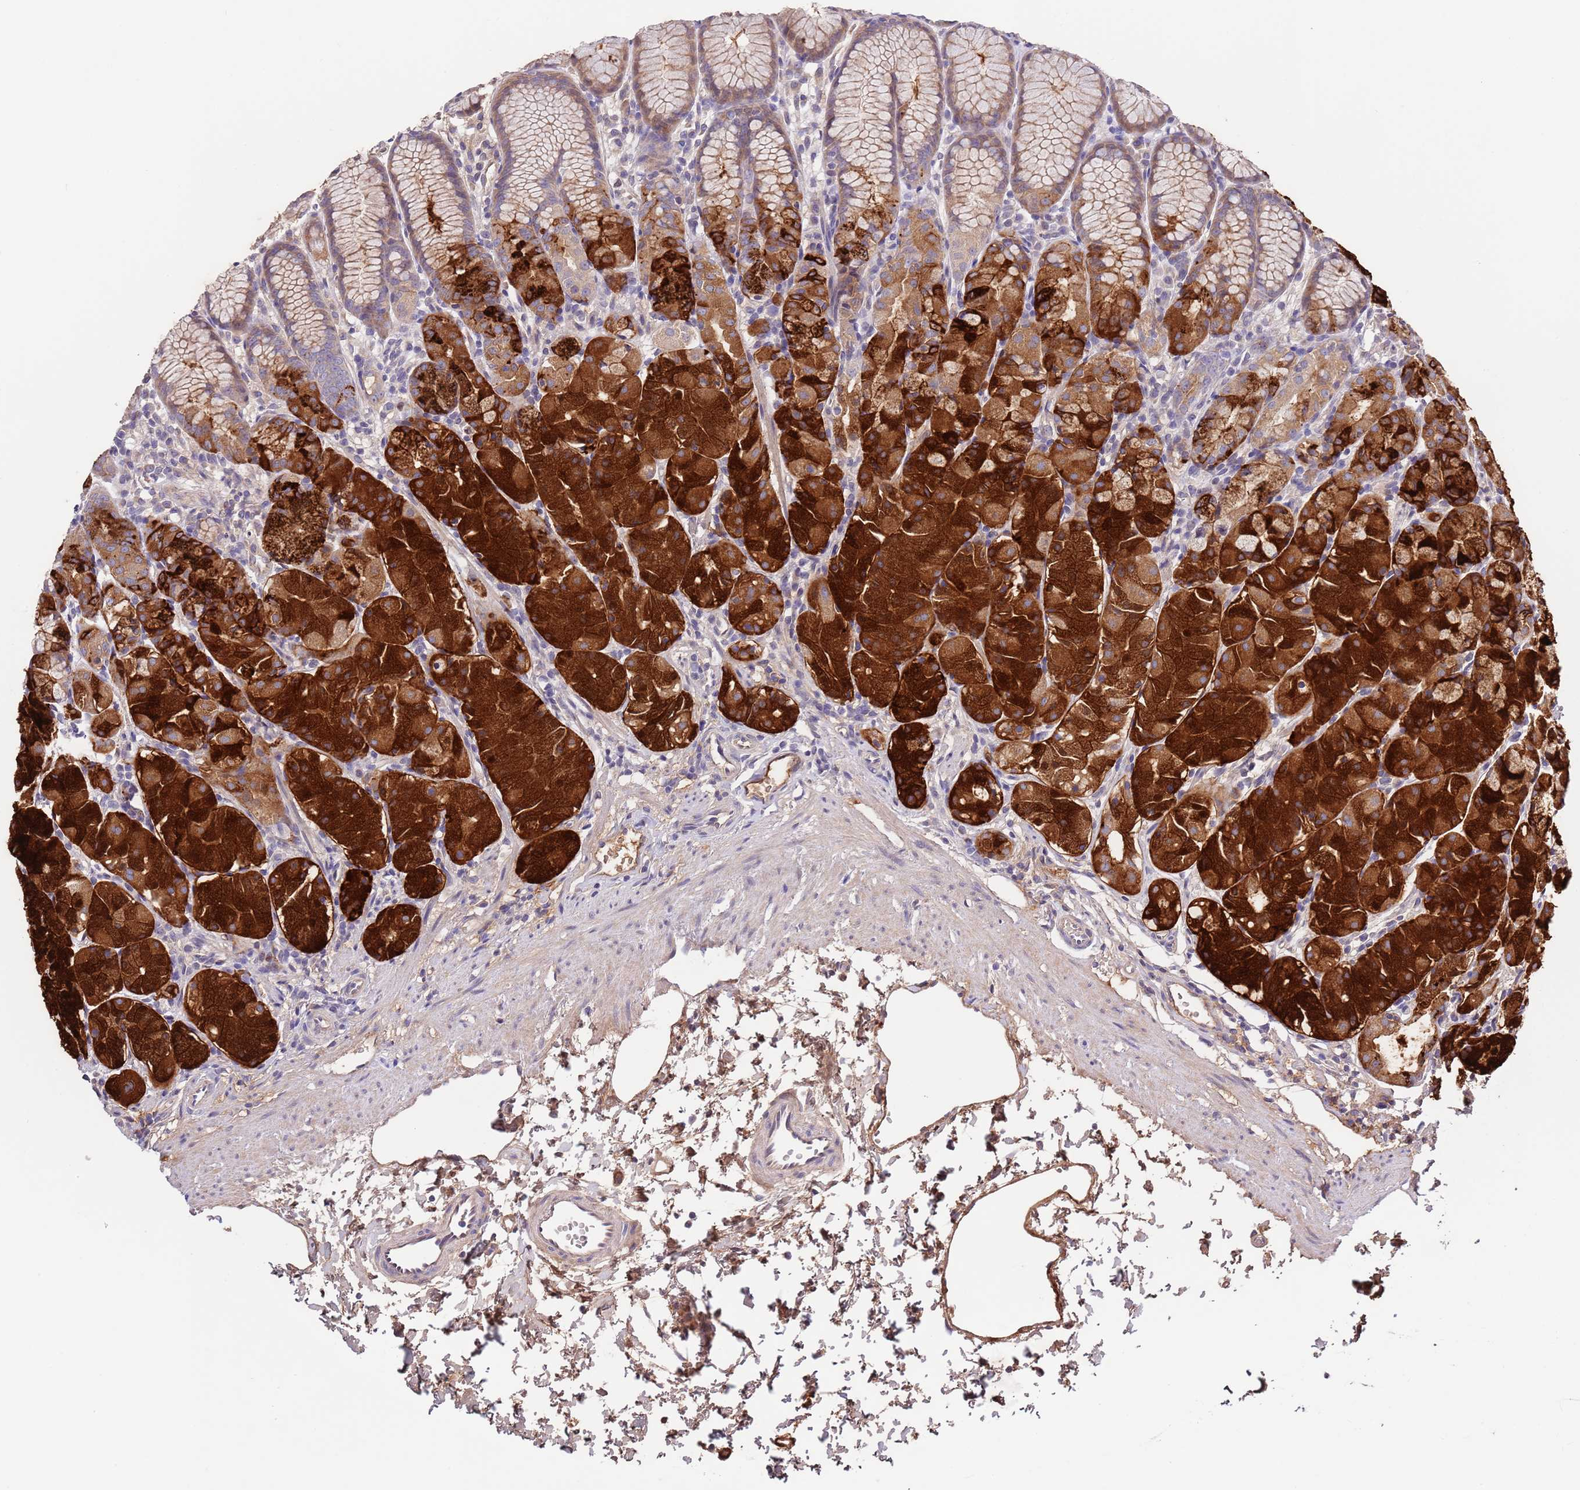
{"staining": {"intensity": "strong", "quantity": "25%-75%", "location": "cytoplasmic/membranous"}, "tissue": "stomach", "cell_type": "Glandular cells", "image_type": "normal", "snomed": [{"axis": "morphology", "description": "Normal tissue, NOS"}, {"axis": "topography", "description": "Stomach, upper"}], "caption": "An image showing strong cytoplasmic/membranous positivity in about 25%-75% of glandular cells in unremarkable stomach, as visualized by brown immunohistochemical staining.", "gene": "LIPJ", "patient": {"sex": "male", "age": 47}}